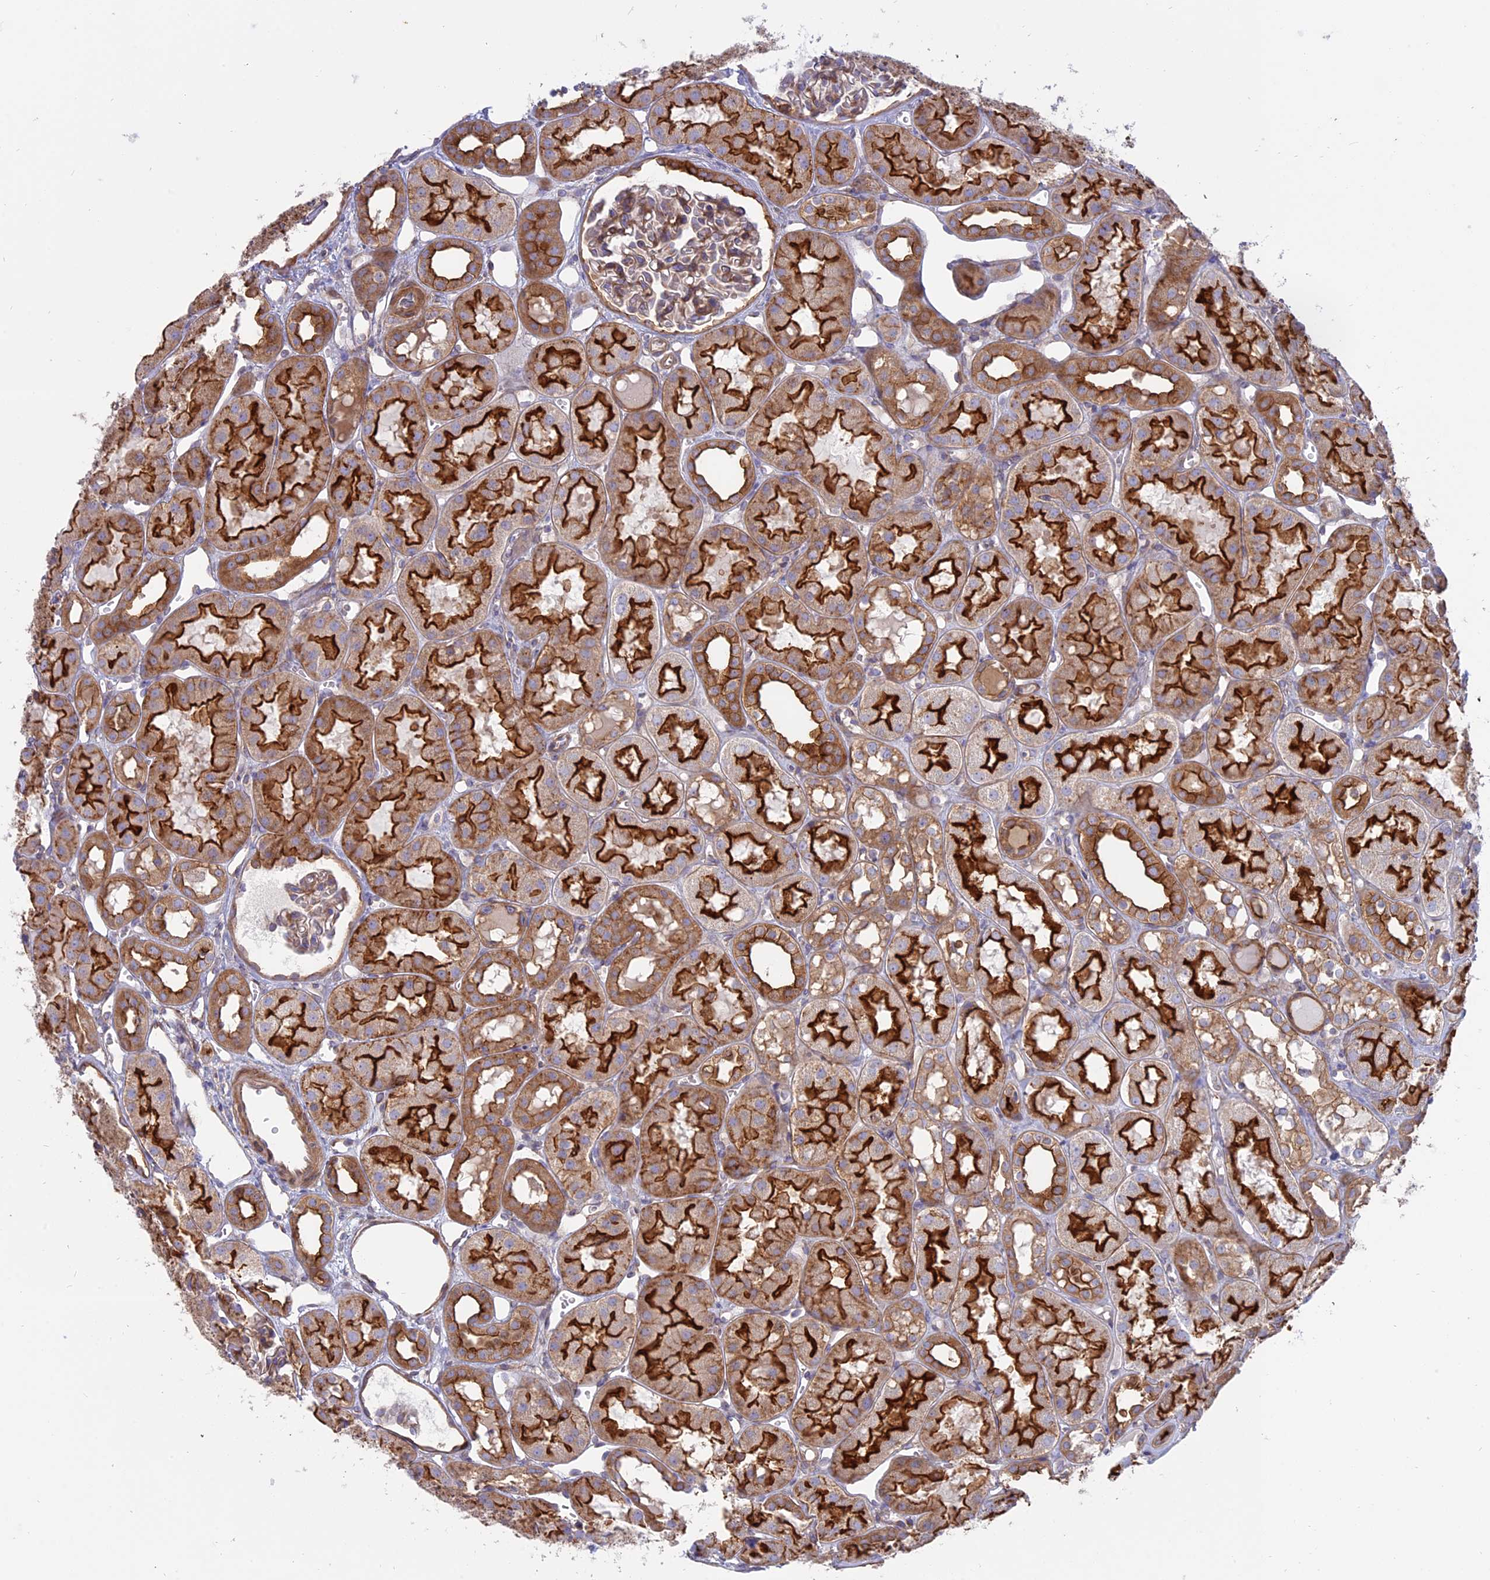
{"staining": {"intensity": "moderate", "quantity": "<25%", "location": "cytoplasmic/membranous"}, "tissue": "kidney", "cell_type": "Cells in glomeruli", "image_type": "normal", "snomed": [{"axis": "morphology", "description": "Normal tissue, NOS"}, {"axis": "topography", "description": "Kidney"}], "caption": "Kidney stained with IHC demonstrates moderate cytoplasmic/membranous staining in approximately <25% of cells in glomeruli.", "gene": "MYO5B", "patient": {"sex": "male", "age": 16}}